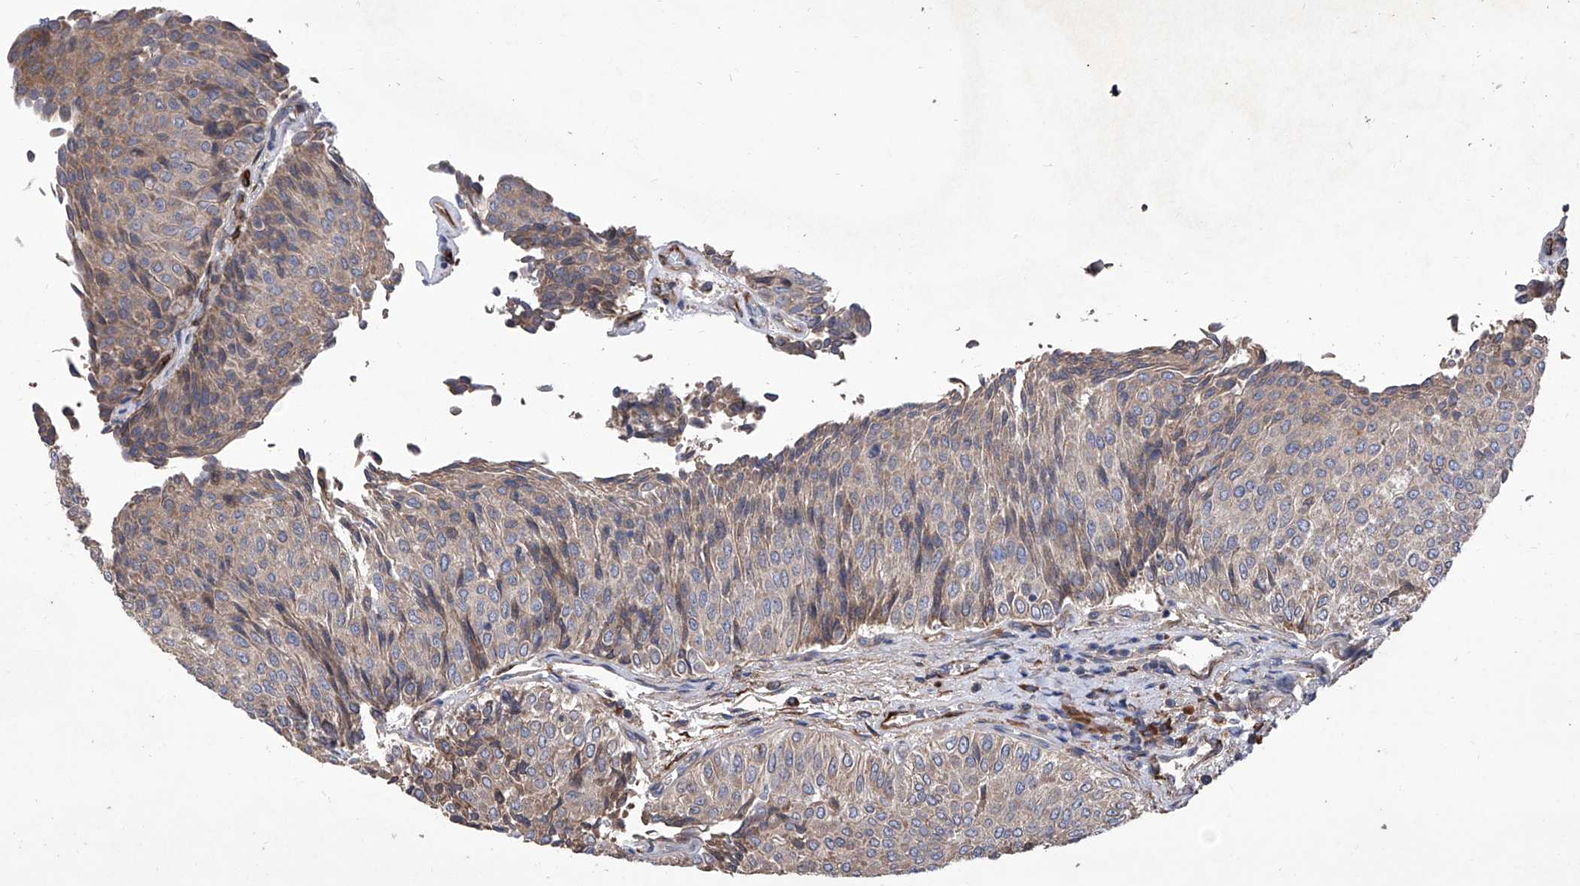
{"staining": {"intensity": "moderate", "quantity": "25%-75%", "location": "cytoplasmic/membranous"}, "tissue": "urothelial cancer", "cell_type": "Tumor cells", "image_type": "cancer", "snomed": [{"axis": "morphology", "description": "Urothelial carcinoma, Low grade"}, {"axis": "topography", "description": "Urinary bladder"}], "caption": "Moderate cytoplasmic/membranous positivity is appreciated in about 25%-75% of tumor cells in urothelial cancer. The protein is shown in brown color, while the nuclei are stained blue.", "gene": "INPP5B", "patient": {"sex": "male", "age": 78}}